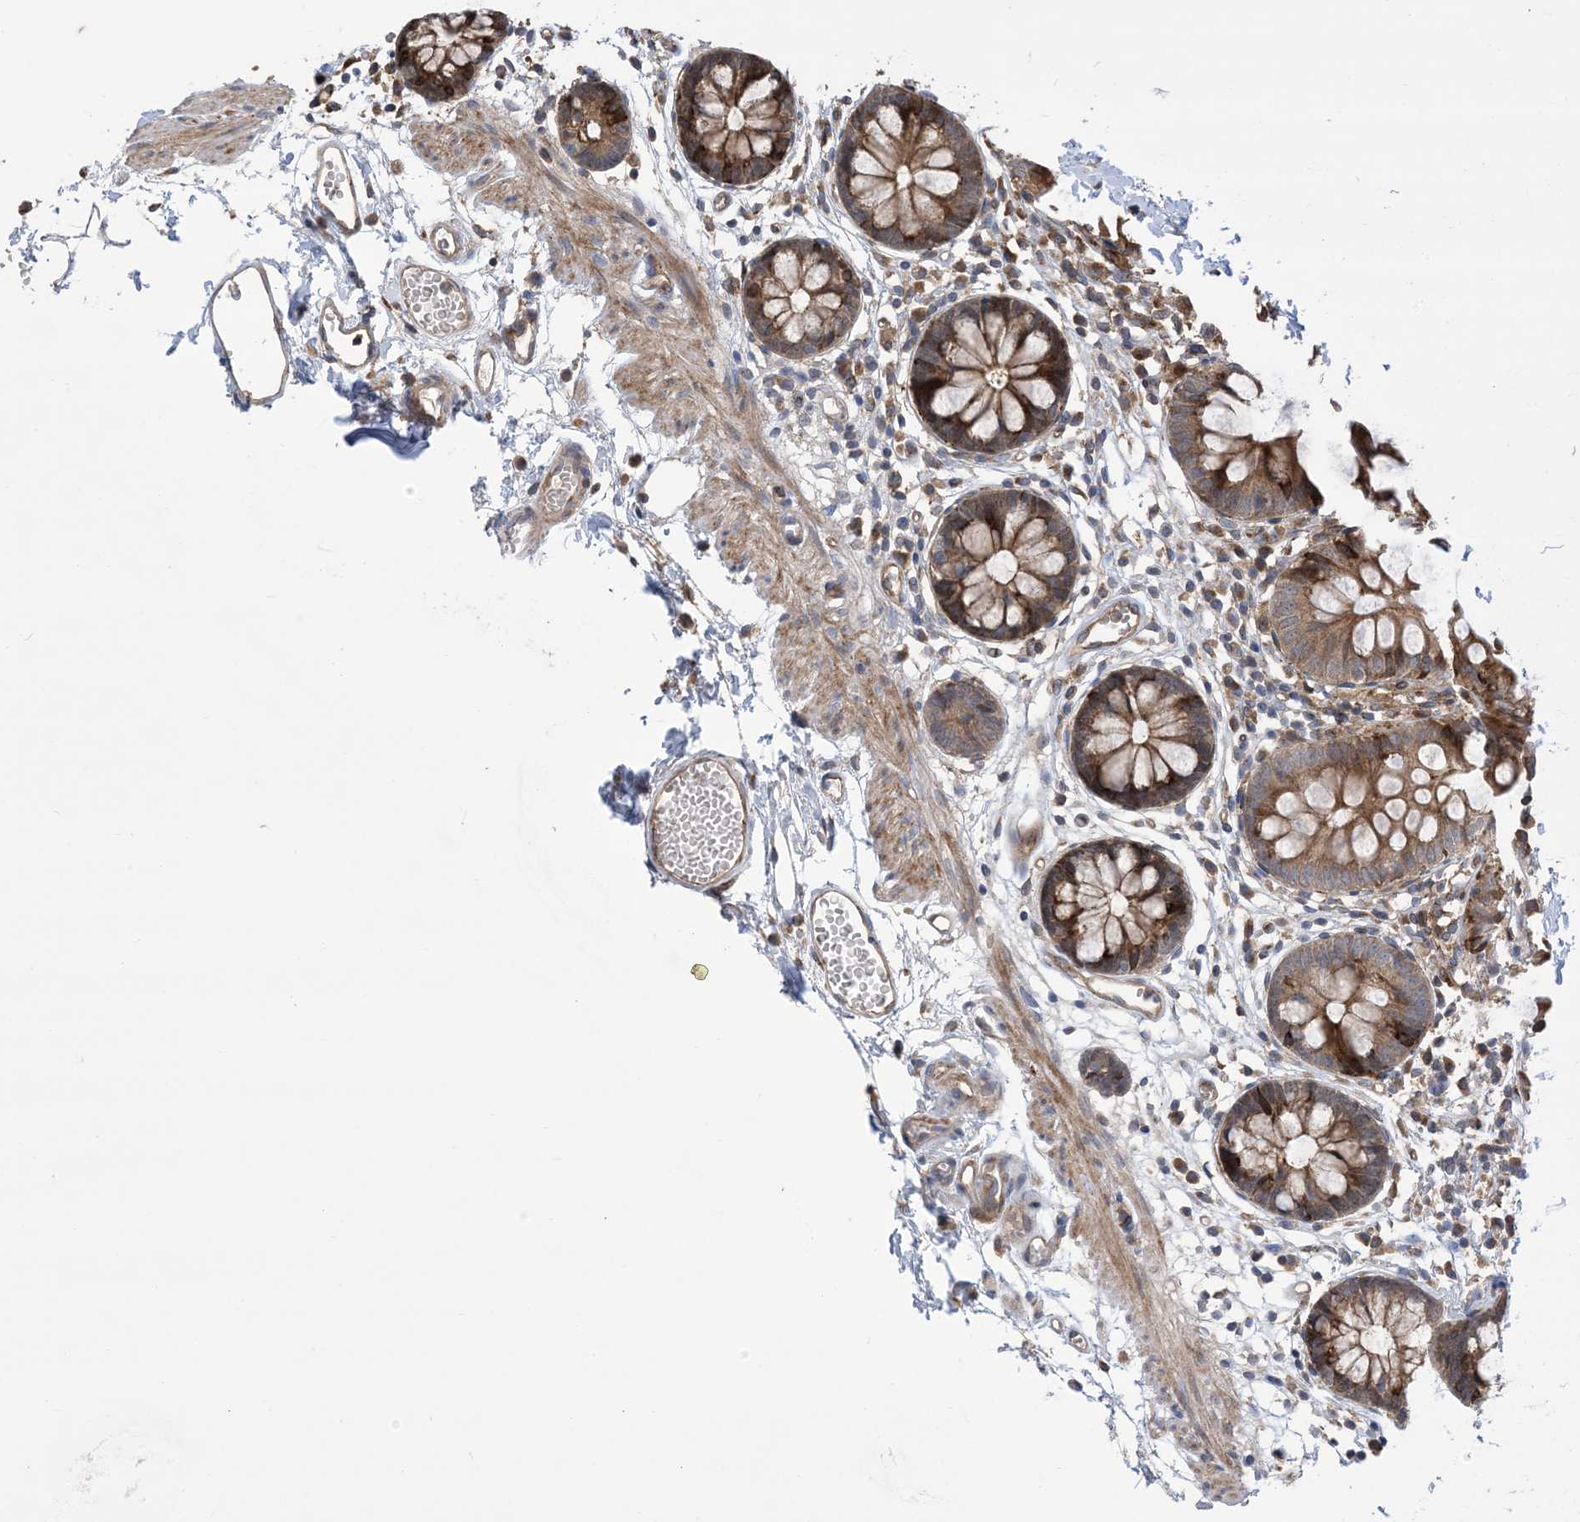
{"staining": {"intensity": "moderate", "quantity": ">75%", "location": "cytoplasmic/membranous"}, "tissue": "colon", "cell_type": "Endothelial cells", "image_type": "normal", "snomed": [{"axis": "morphology", "description": "Normal tissue, NOS"}, {"axis": "topography", "description": "Colon"}], "caption": "A medium amount of moderate cytoplasmic/membranous expression is appreciated in approximately >75% of endothelial cells in benign colon.", "gene": "CLEC16A", "patient": {"sex": "male", "age": 56}}